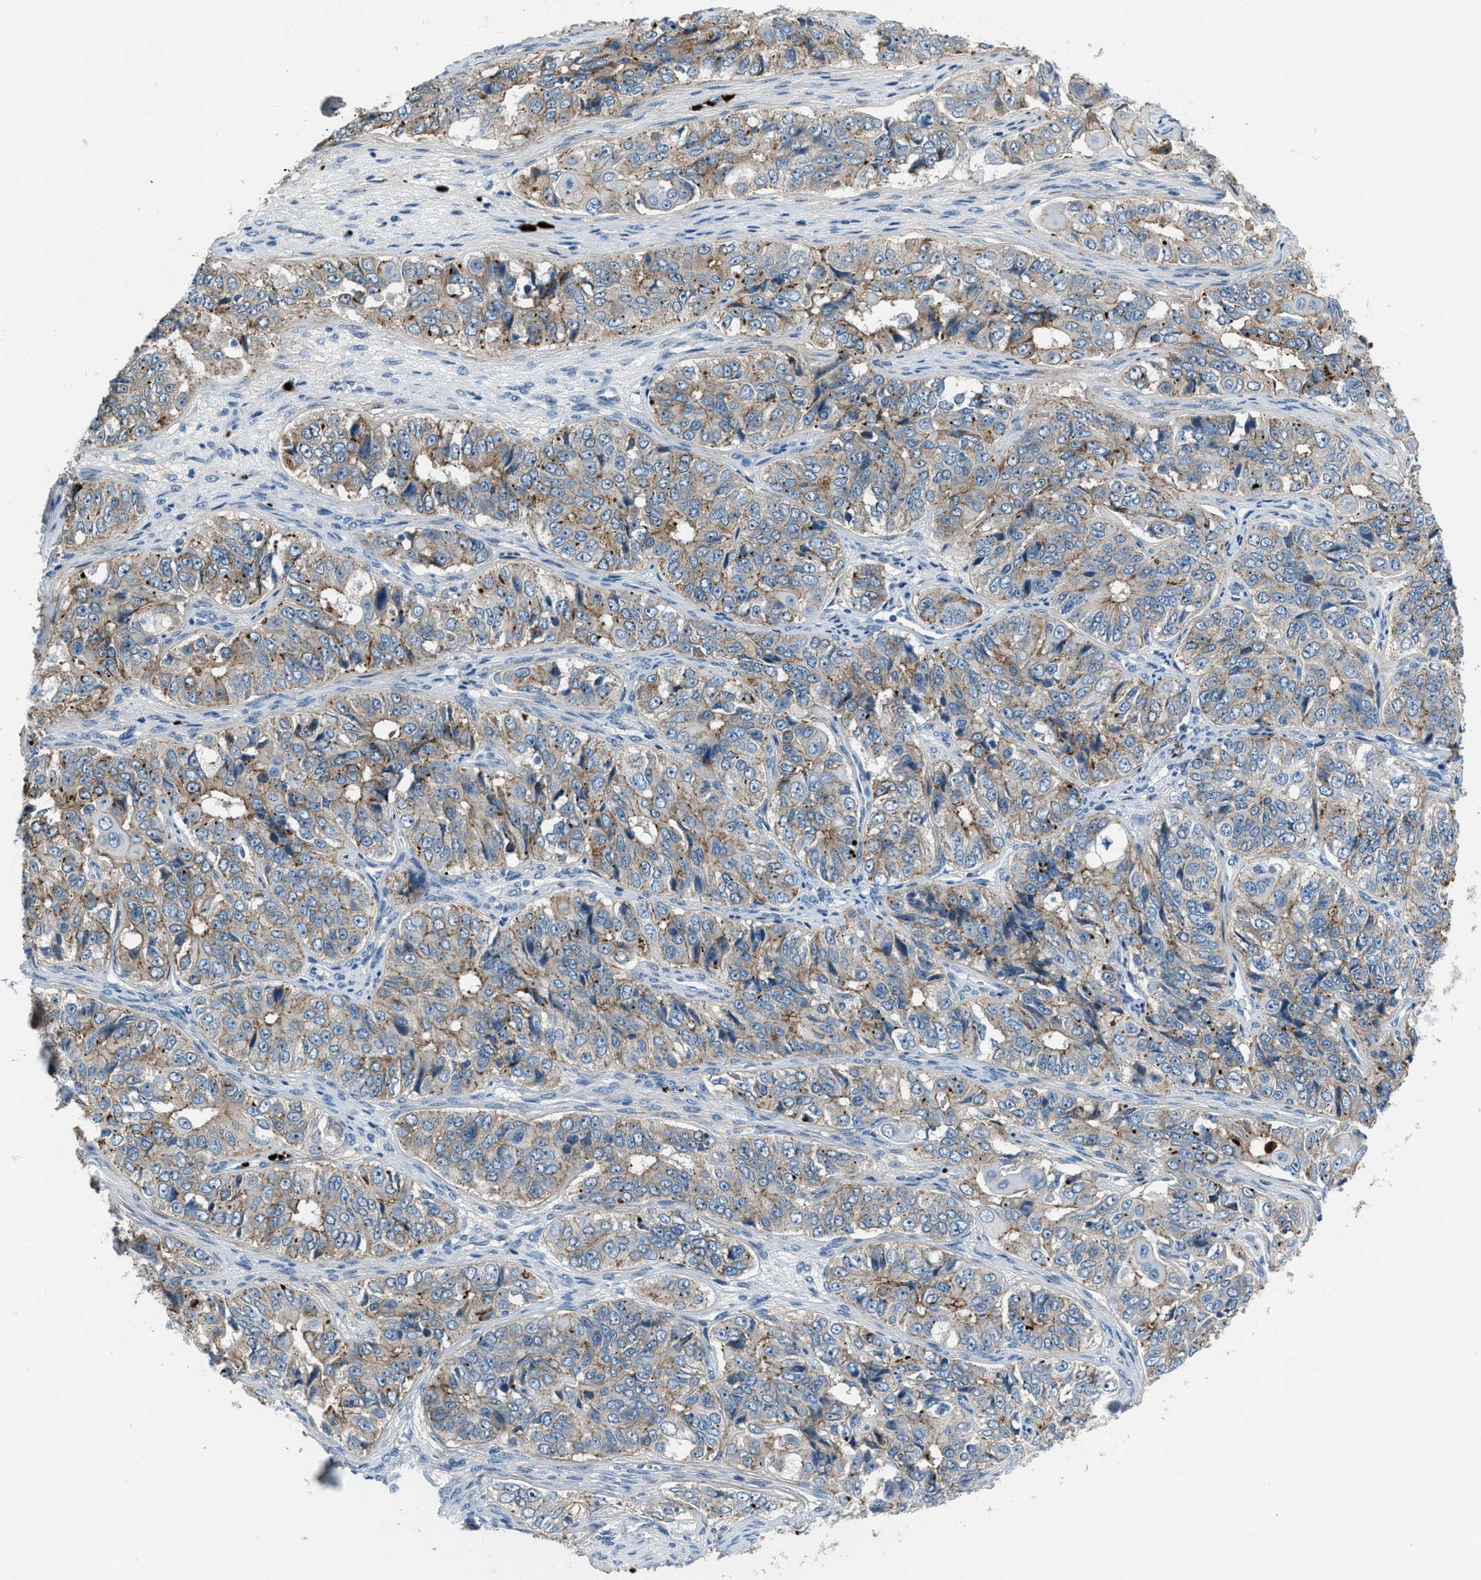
{"staining": {"intensity": "moderate", "quantity": "<25%", "location": "cytoplasmic/membranous"}, "tissue": "ovarian cancer", "cell_type": "Tumor cells", "image_type": "cancer", "snomed": [{"axis": "morphology", "description": "Carcinoma, endometroid"}, {"axis": "topography", "description": "Ovary"}], "caption": "About <25% of tumor cells in ovarian endometroid carcinoma display moderate cytoplasmic/membranous protein expression as visualized by brown immunohistochemical staining.", "gene": "FBN1", "patient": {"sex": "female", "age": 51}}